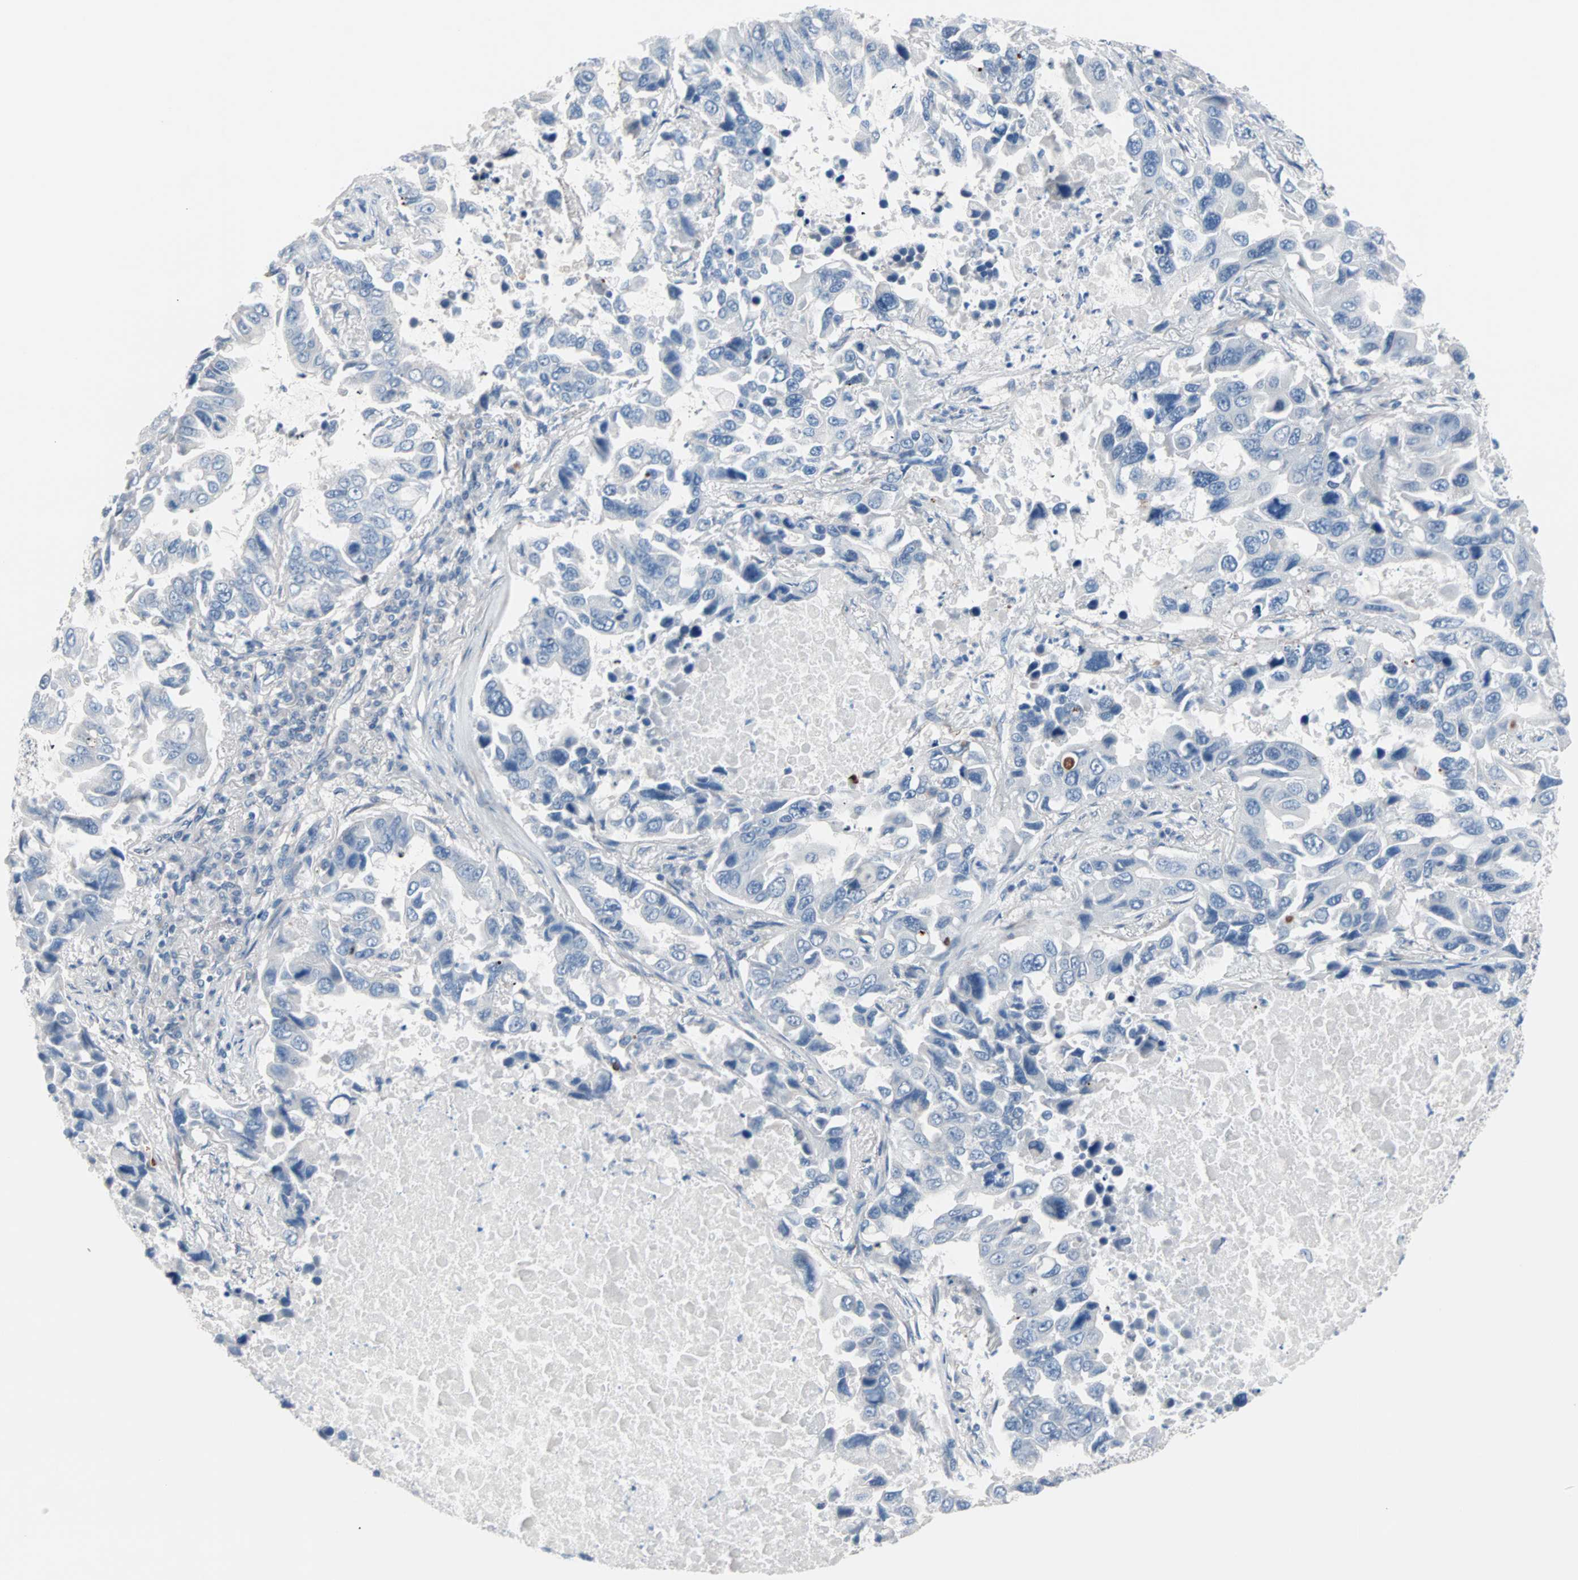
{"staining": {"intensity": "negative", "quantity": "none", "location": "none"}, "tissue": "lung cancer", "cell_type": "Tumor cells", "image_type": "cancer", "snomed": [{"axis": "morphology", "description": "Adenocarcinoma, NOS"}, {"axis": "topography", "description": "Lung"}], "caption": "Lung cancer was stained to show a protein in brown. There is no significant positivity in tumor cells. Nuclei are stained in blue.", "gene": "ULBP1", "patient": {"sex": "male", "age": 64}}